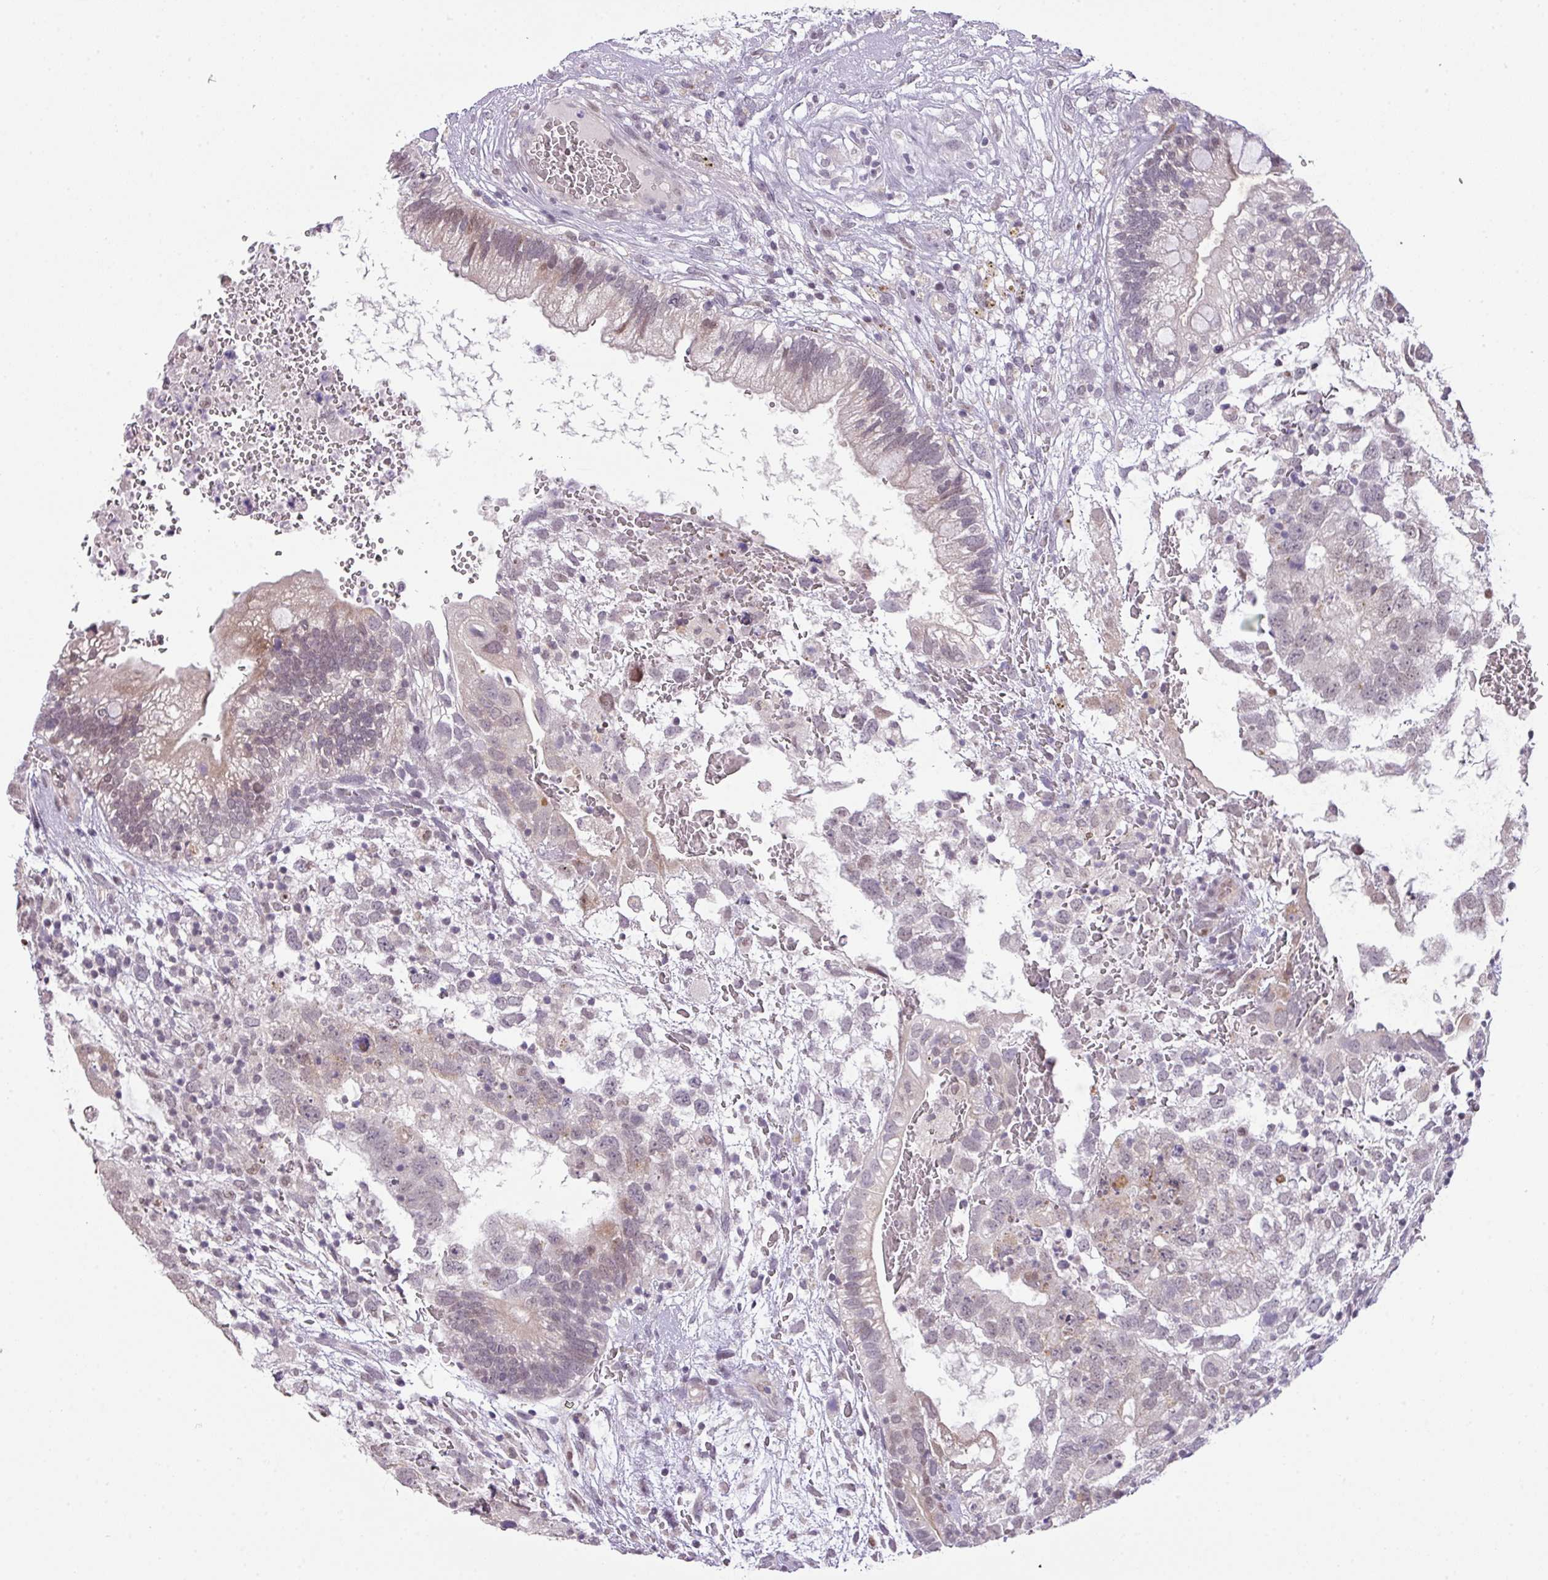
{"staining": {"intensity": "weak", "quantity": "<25%", "location": "cytoplasmic/membranous,nuclear"}, "tissue": "testis cancer", "cell_type": "Tumor cells", "image_type": "cancer", "snomed": [{"axis": "morphology", "description": "Seminoma, NOS"}, {"axis": "morphology", "description": "Carcinoma, Embryonal, NOS"}, {"axis": "topography", "description": "Testis"}], "caption": "Testis cancer was stained to show a protein in brown. There is no significant positivity in tumor cells. (Immunohistochemistry (ihc), brightfield microscopy, high magnification).", "gene": "ANKRD13B", "patient": {"sex": "male", "age": 29}}